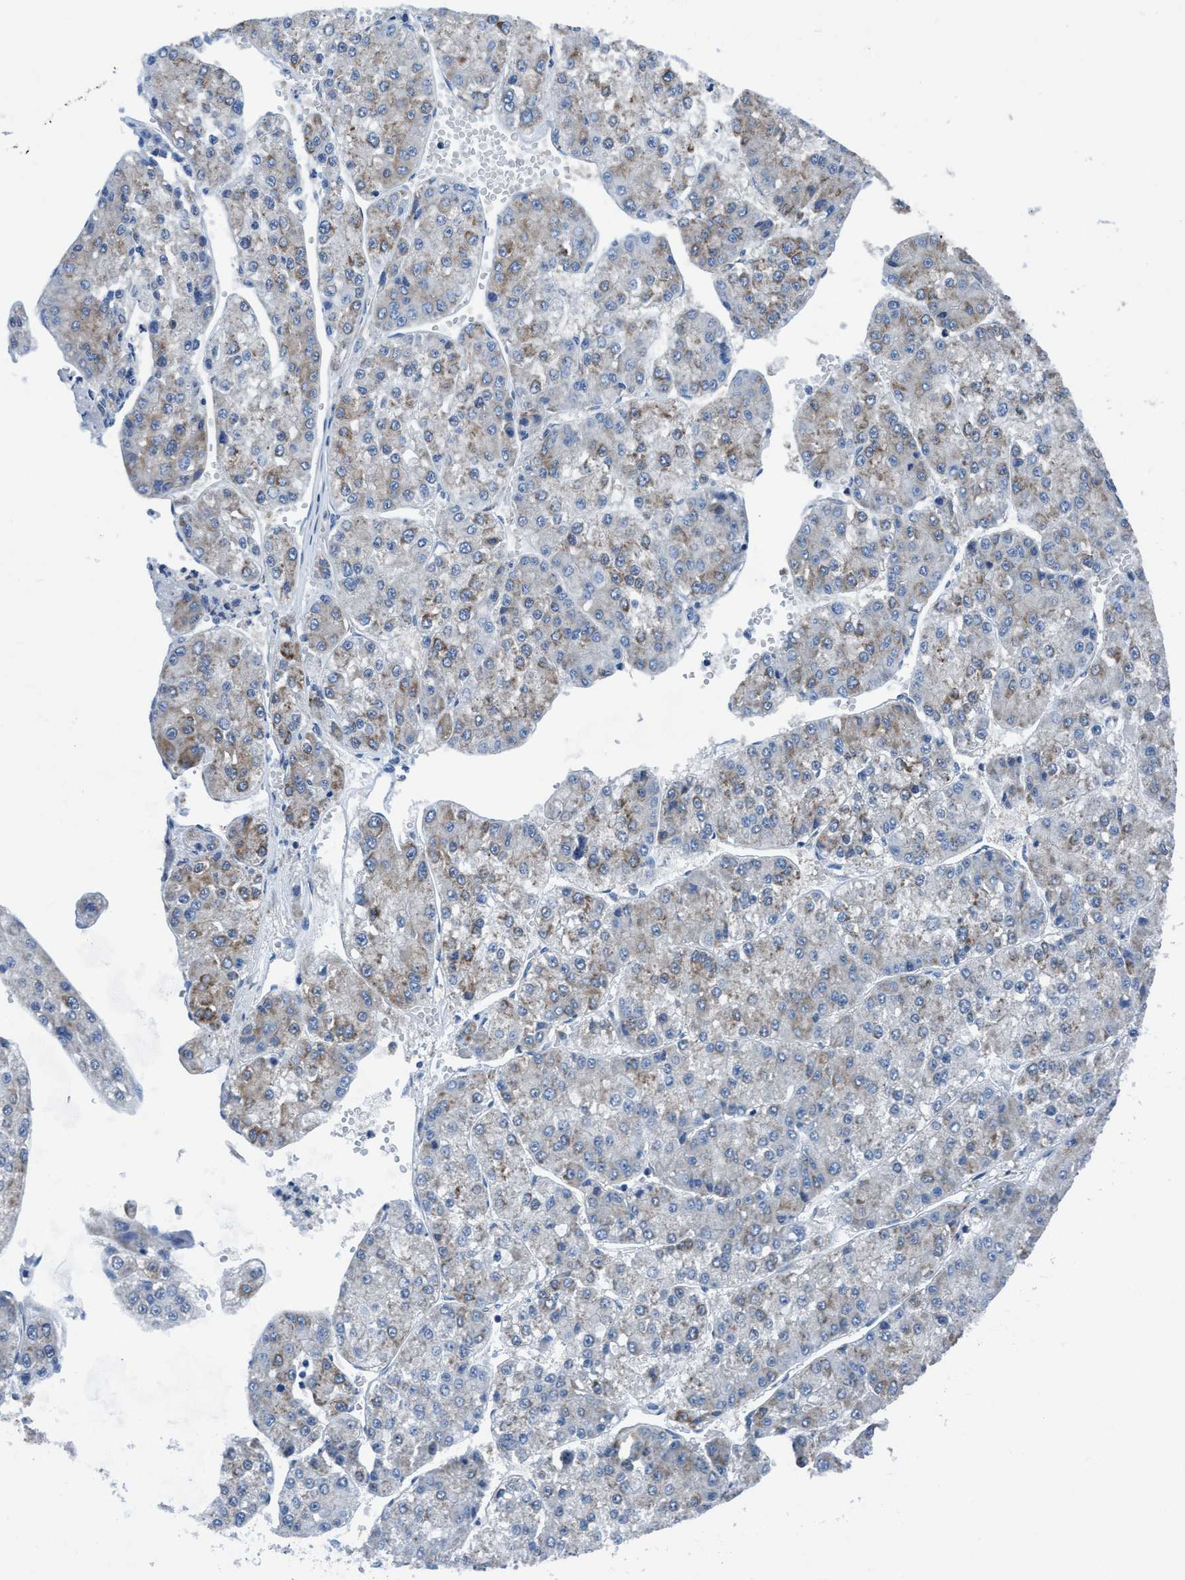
{"staining": {"intensity": "weak", "quantity": "<25%", "location": "cytoplasmic/membranous"}, "tissue": "liver cancer", "cell_type": "Tumor cells", "image_type": "cancer", "snomed": [{"axis": "morphology", "description": "Carcinoma, Hepatocellular, NOS"}, {"axis": "topography", "description": "Liver"}], "caption": "High magnification brightfield microscopy of liver cancer stained with DAB (brown) and counterstained with hematoxylin (blue): tumor cells show no significant staining.", "gene": "NMT1", "patient": {"sex": "female", "age": 73}}